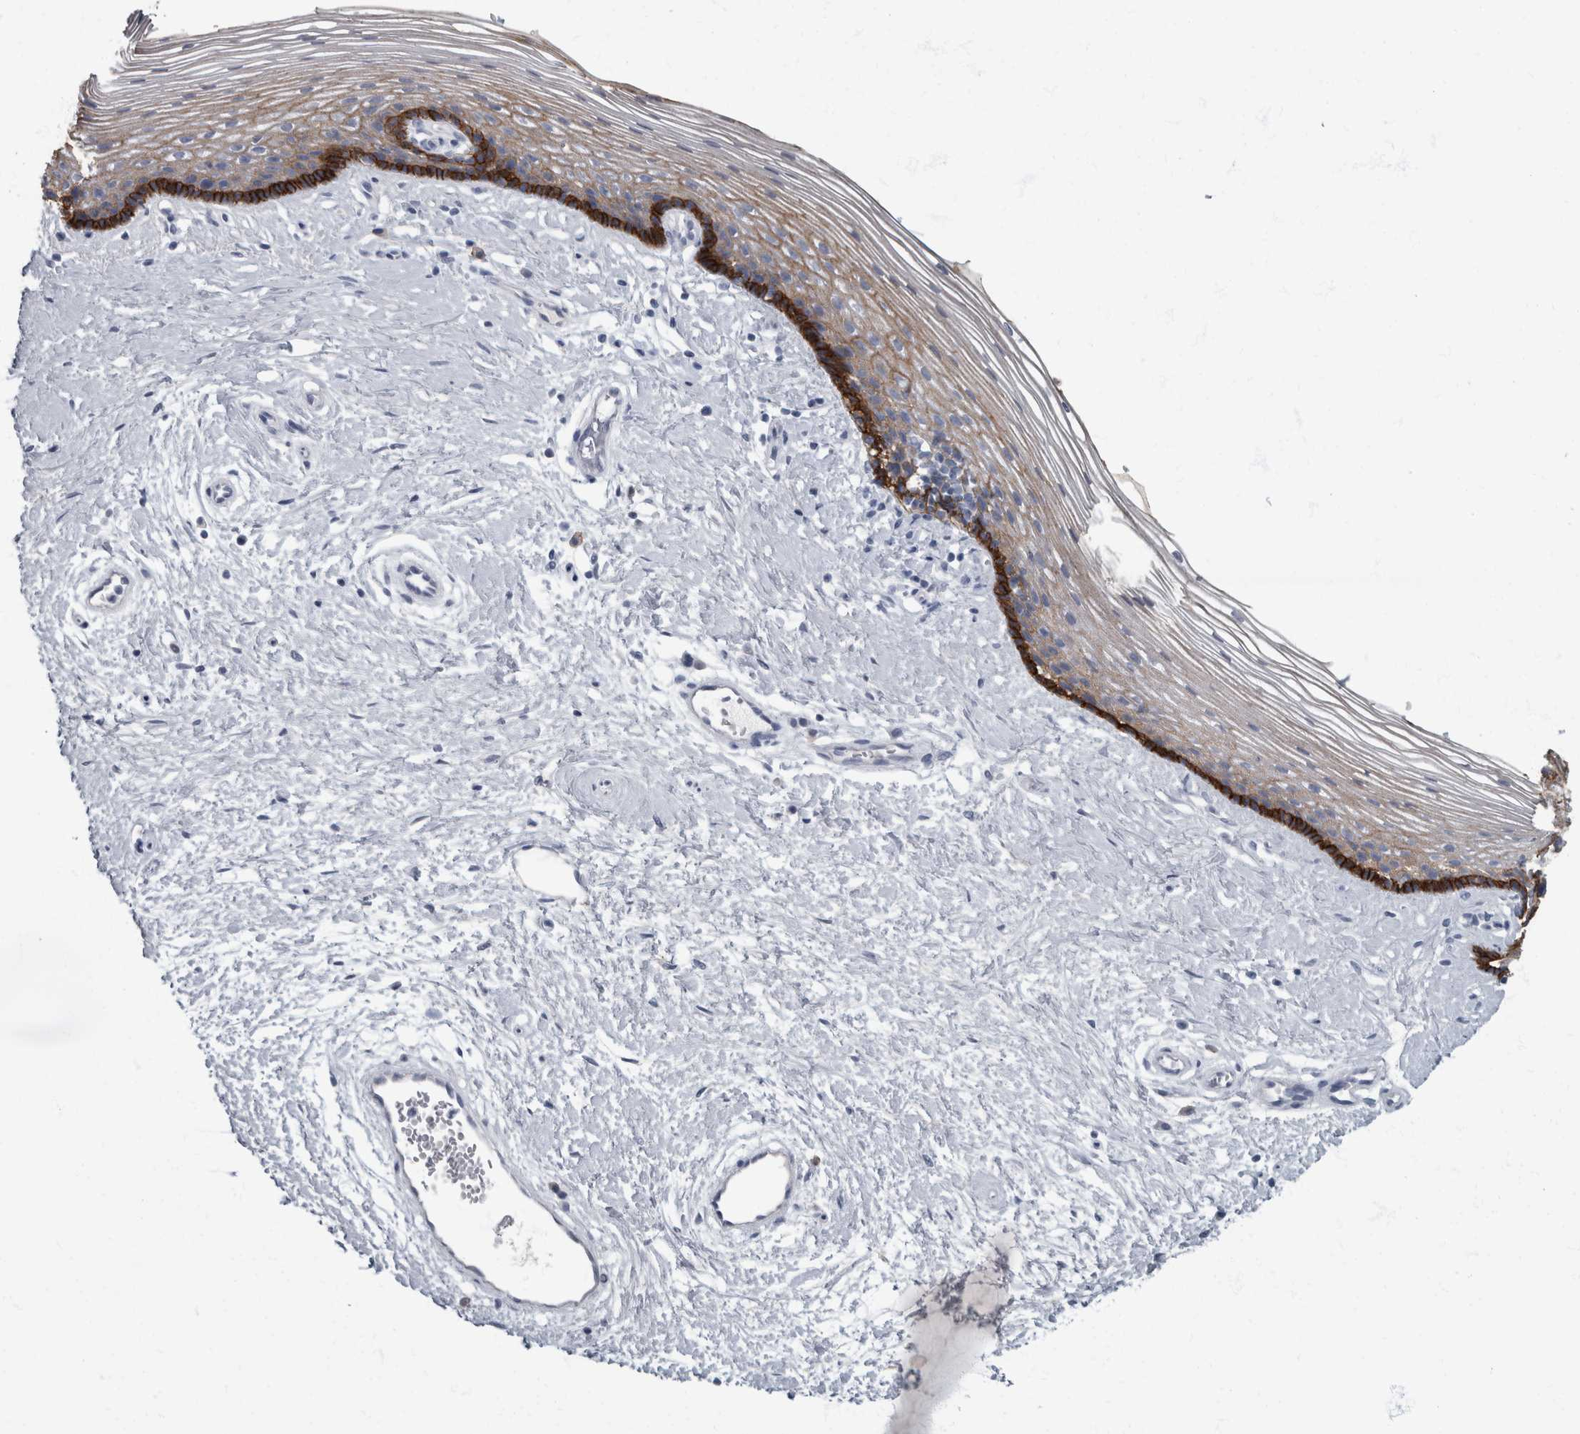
{"staining": {"intensity": "strong", "quantity": "25%-75%", "location": "cytoplasmic/membranous"}, "tissue": "vagina", "cell_type": "Squamous epithelial cells", "image_type": "normal", "snomed": [{"axis": "morphology", "description": "Normal tissue, NOS"}, {"axis": "topography", "description": "Vagina"}], "caption": "IHC image of unremarkable vagina stained for a protein (brown), which exhibits high levels of strong cytoplasmic/membranous positivity in approximately 25%-75% of squamous epithelial cells.", "gene": "DSG2", "patient": {"sex": "female", "age": 46}}